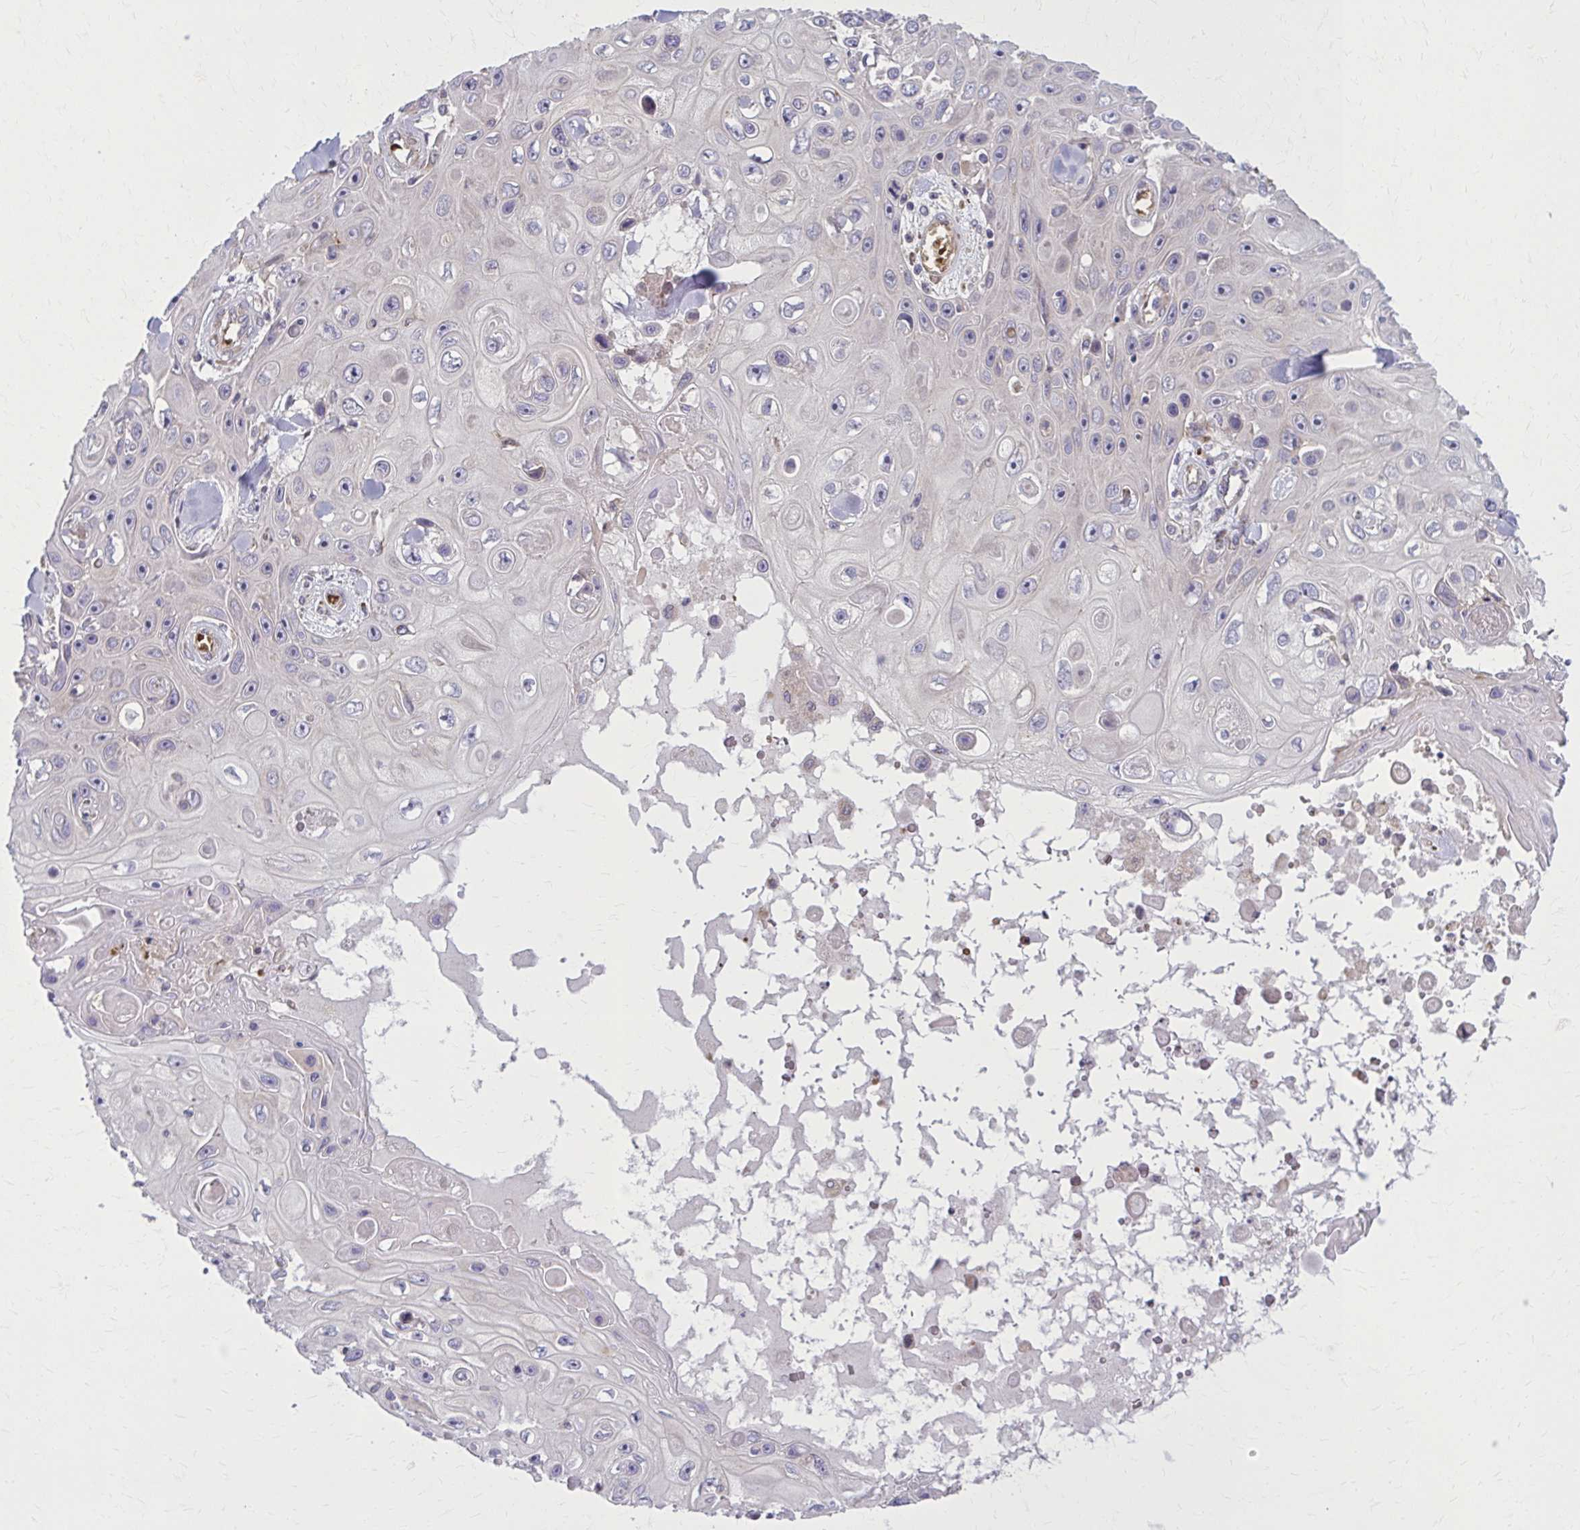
{"staining": {"intensity": "negative", "quantity": "none", "location": "none"}, "tissue": "skin cancer", "cell_type": "Tumor cells", "image_type": "cancer", "snomed": [{"axis": "morphology", "description": "Squamous cell carcinoma, NOS"}, {"axis": "topography", "description": "Skin"}], "caption": "Immunohistochemistry of skin cancer demonstrates no staining in tumor cells. (IHC, brightfield microscopy, high magnification).", "gene": "SNF8", "patient": {"sex": "male", "age": 82}}